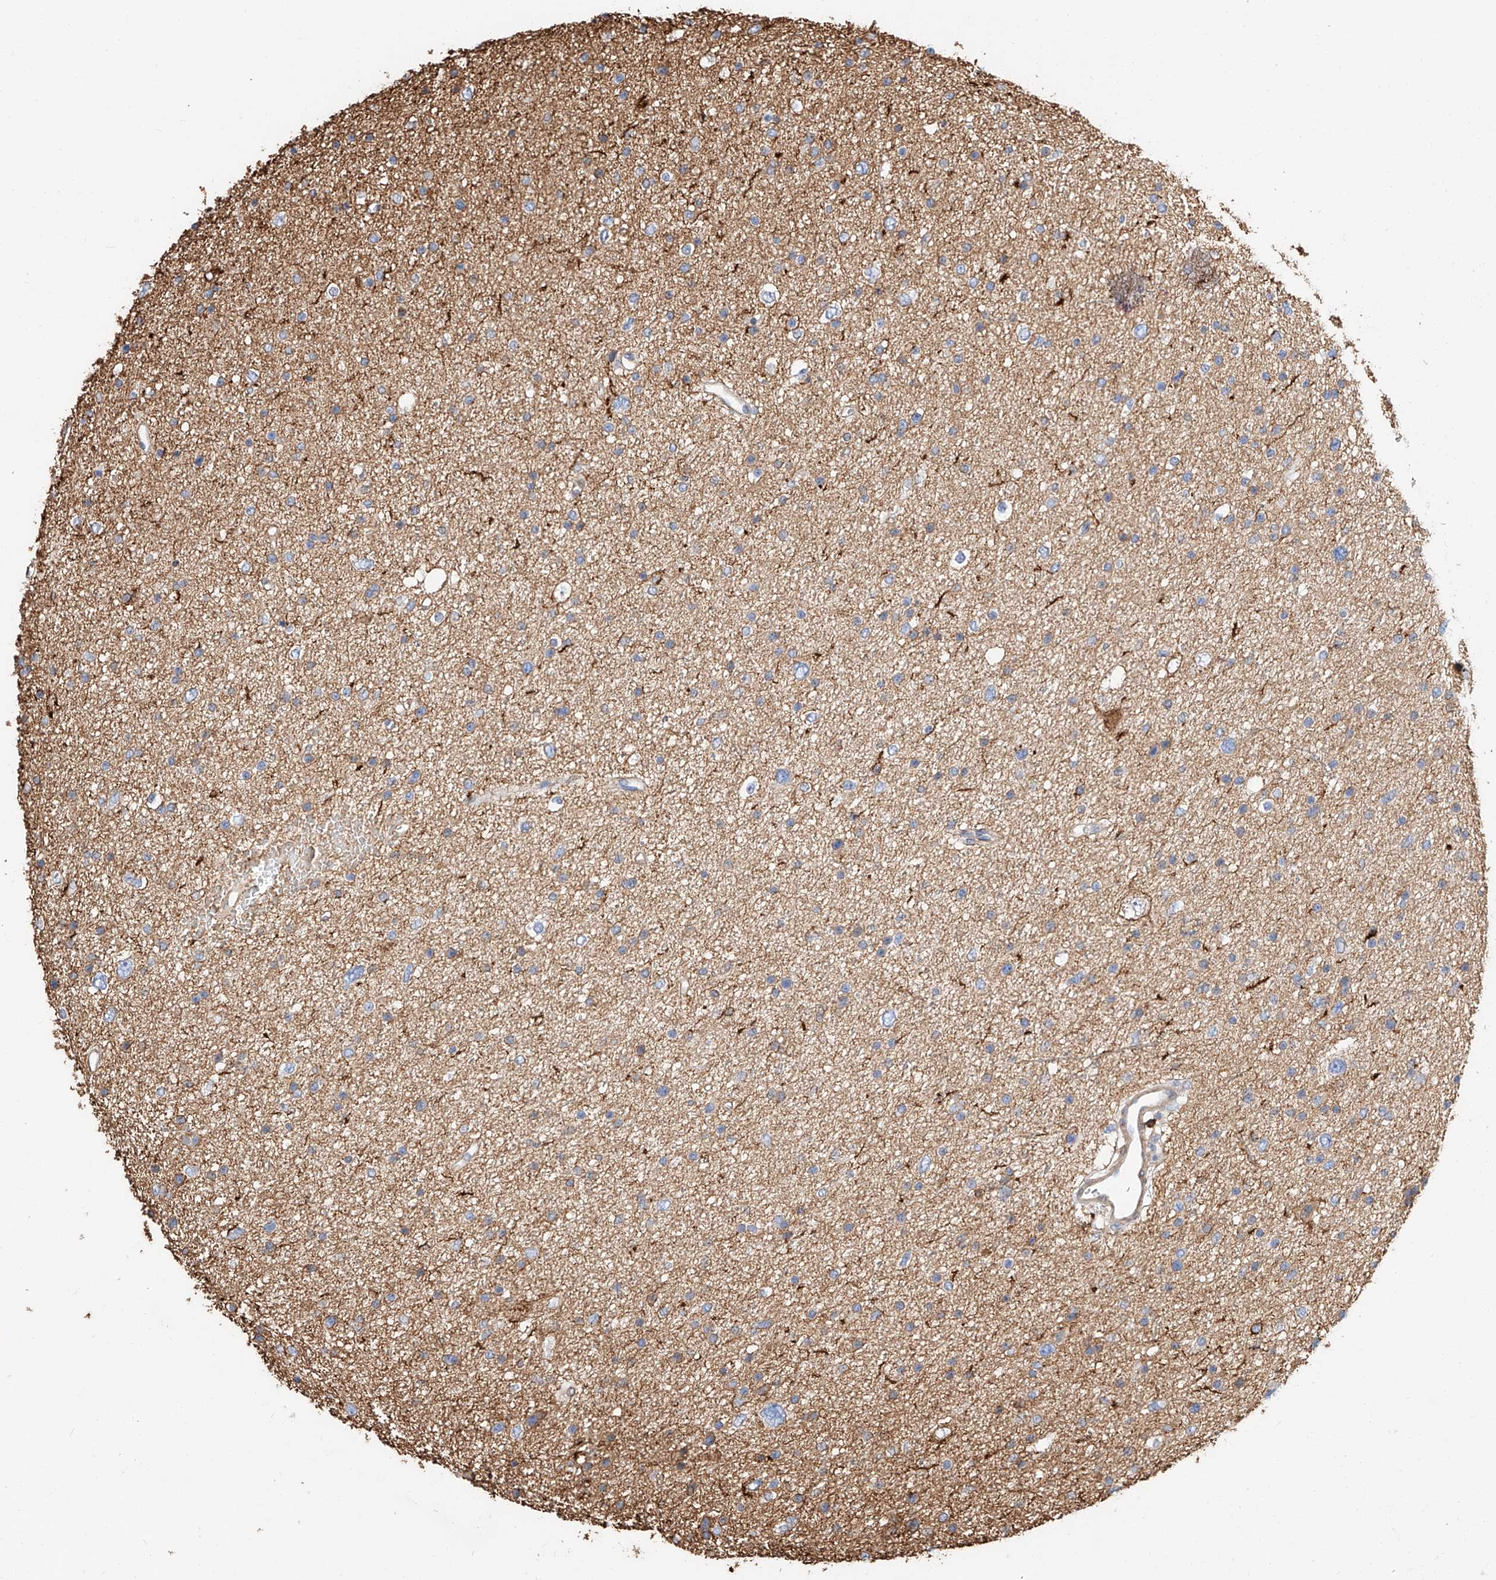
{"staining": {"intensity": "weak", "quantity": "<25%", "location": "cytoplasmic/membranous"}, "tissue": "glioma", "cell_type": "Tumor cells", "image_type": "cancer", "snomed": [{"axis": "morphology", "description": "Glioma, malignant, Low grade"}, {"axis": "topography", "description": "Brain"}], "caption": "A high-resolution photomicrograph shows immunohistochemistry (IHC) staining of malignant glioma (low-grade), which shows no significant expression in tumor cells.", "gene": "WFS1", "patient": {"sex": "female", "age": 37}}